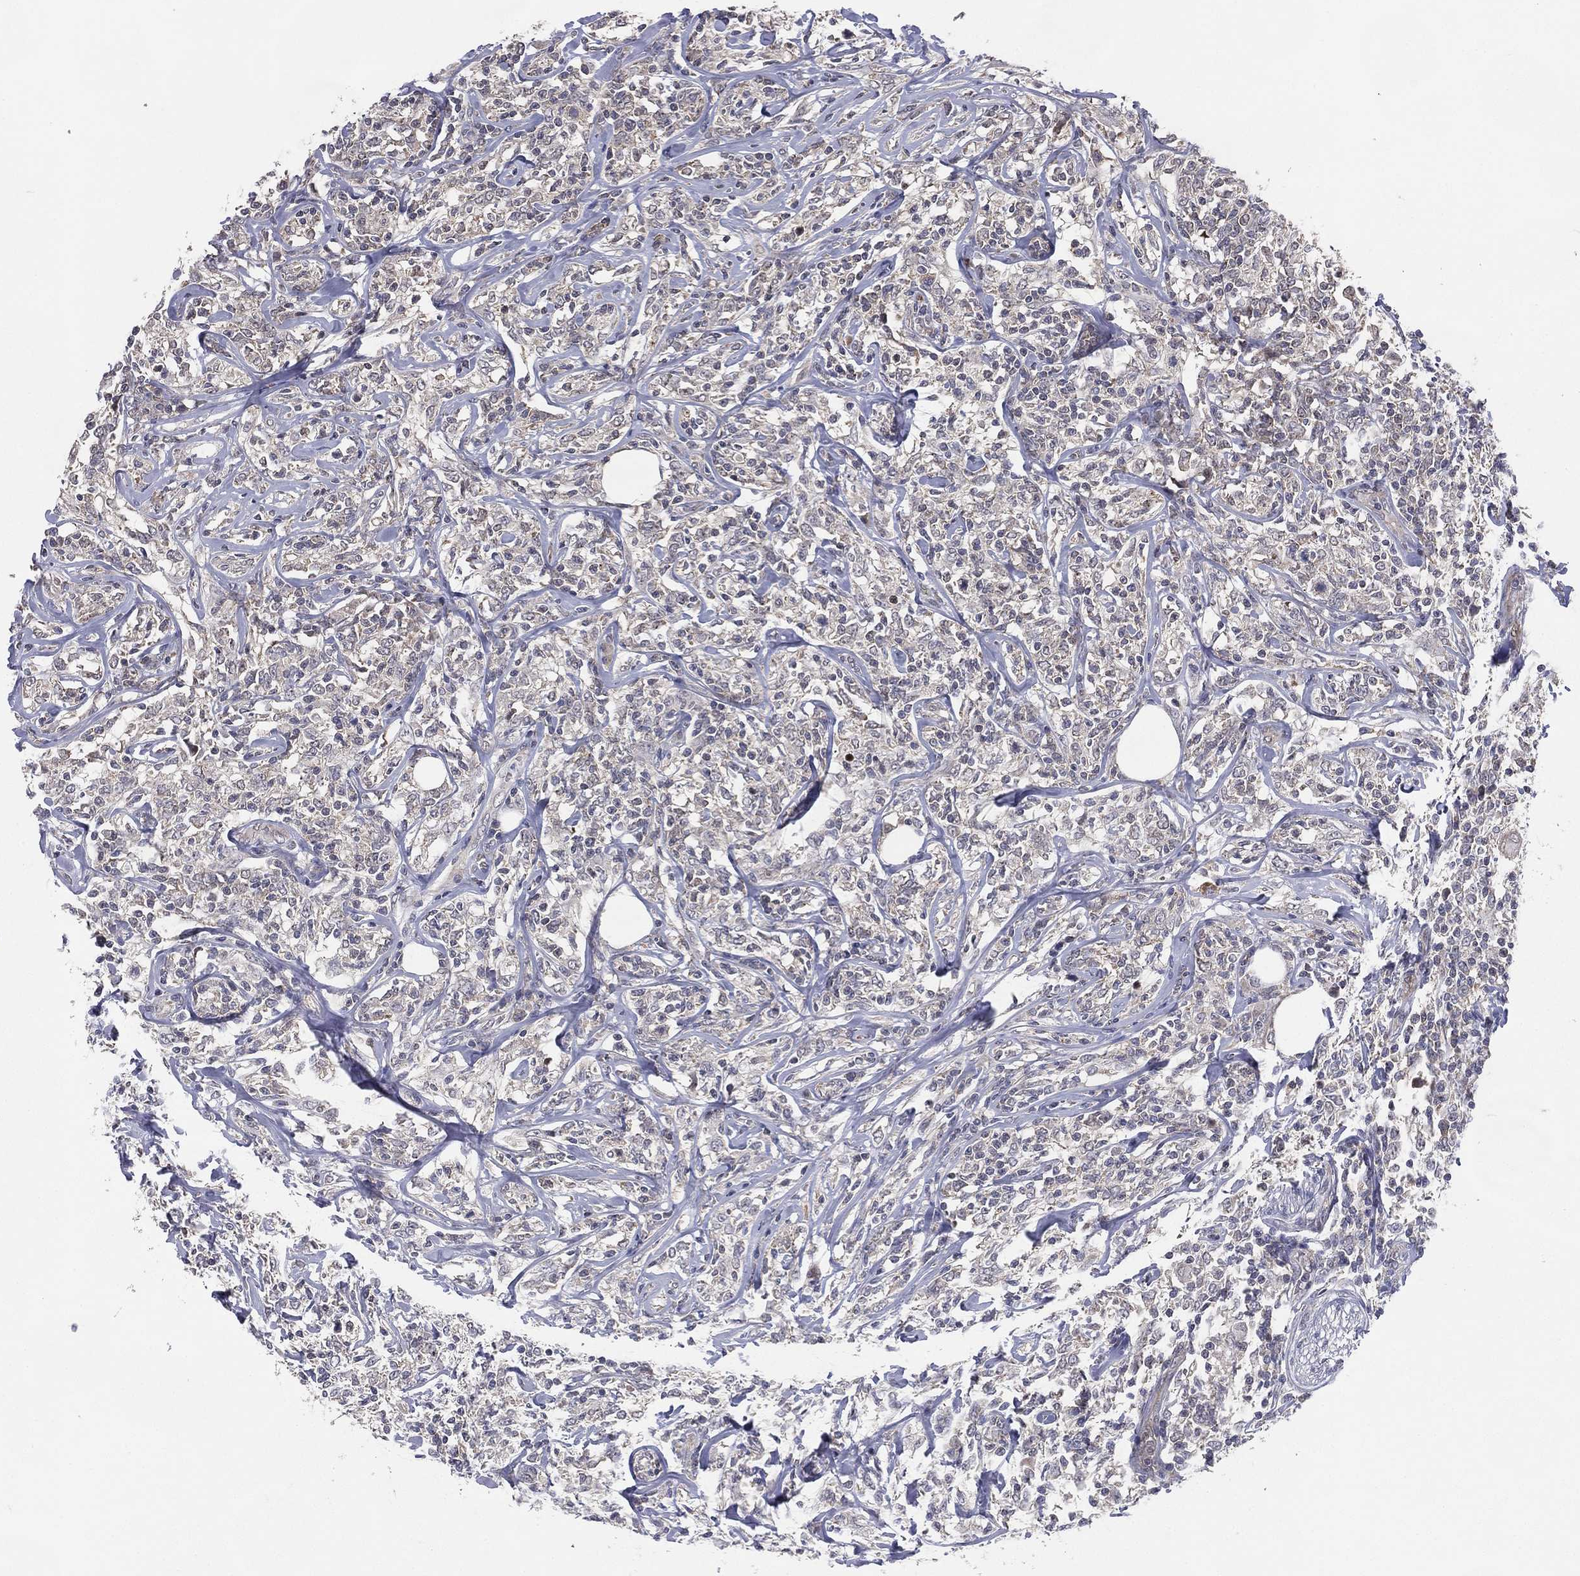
{"staining": {"intensity": "negative", "quantity": "none", "location": "none"}, "tissue": "lymphoma", "cell_type": "Tumor cells", "image_type": "cancer", "snomed": [{"axis": "morphology", "description": "Malignant lymphoma, non-Hodgkin's type, High grade"}, {"axis": "topography", "description": "Lymph node"}], "caption": "Photomicrograph shows no significant protein staining in tumor cells of malignant lymphoma, non-Hodgkin's type (high-grade). (Brightfield microscopy of DAB (3,3'-diaminobenzidine) immunohistochemistry (IHC) at high magnification).", "gene": "KAT14", "patient": {"sex": "female", "age": 84}}